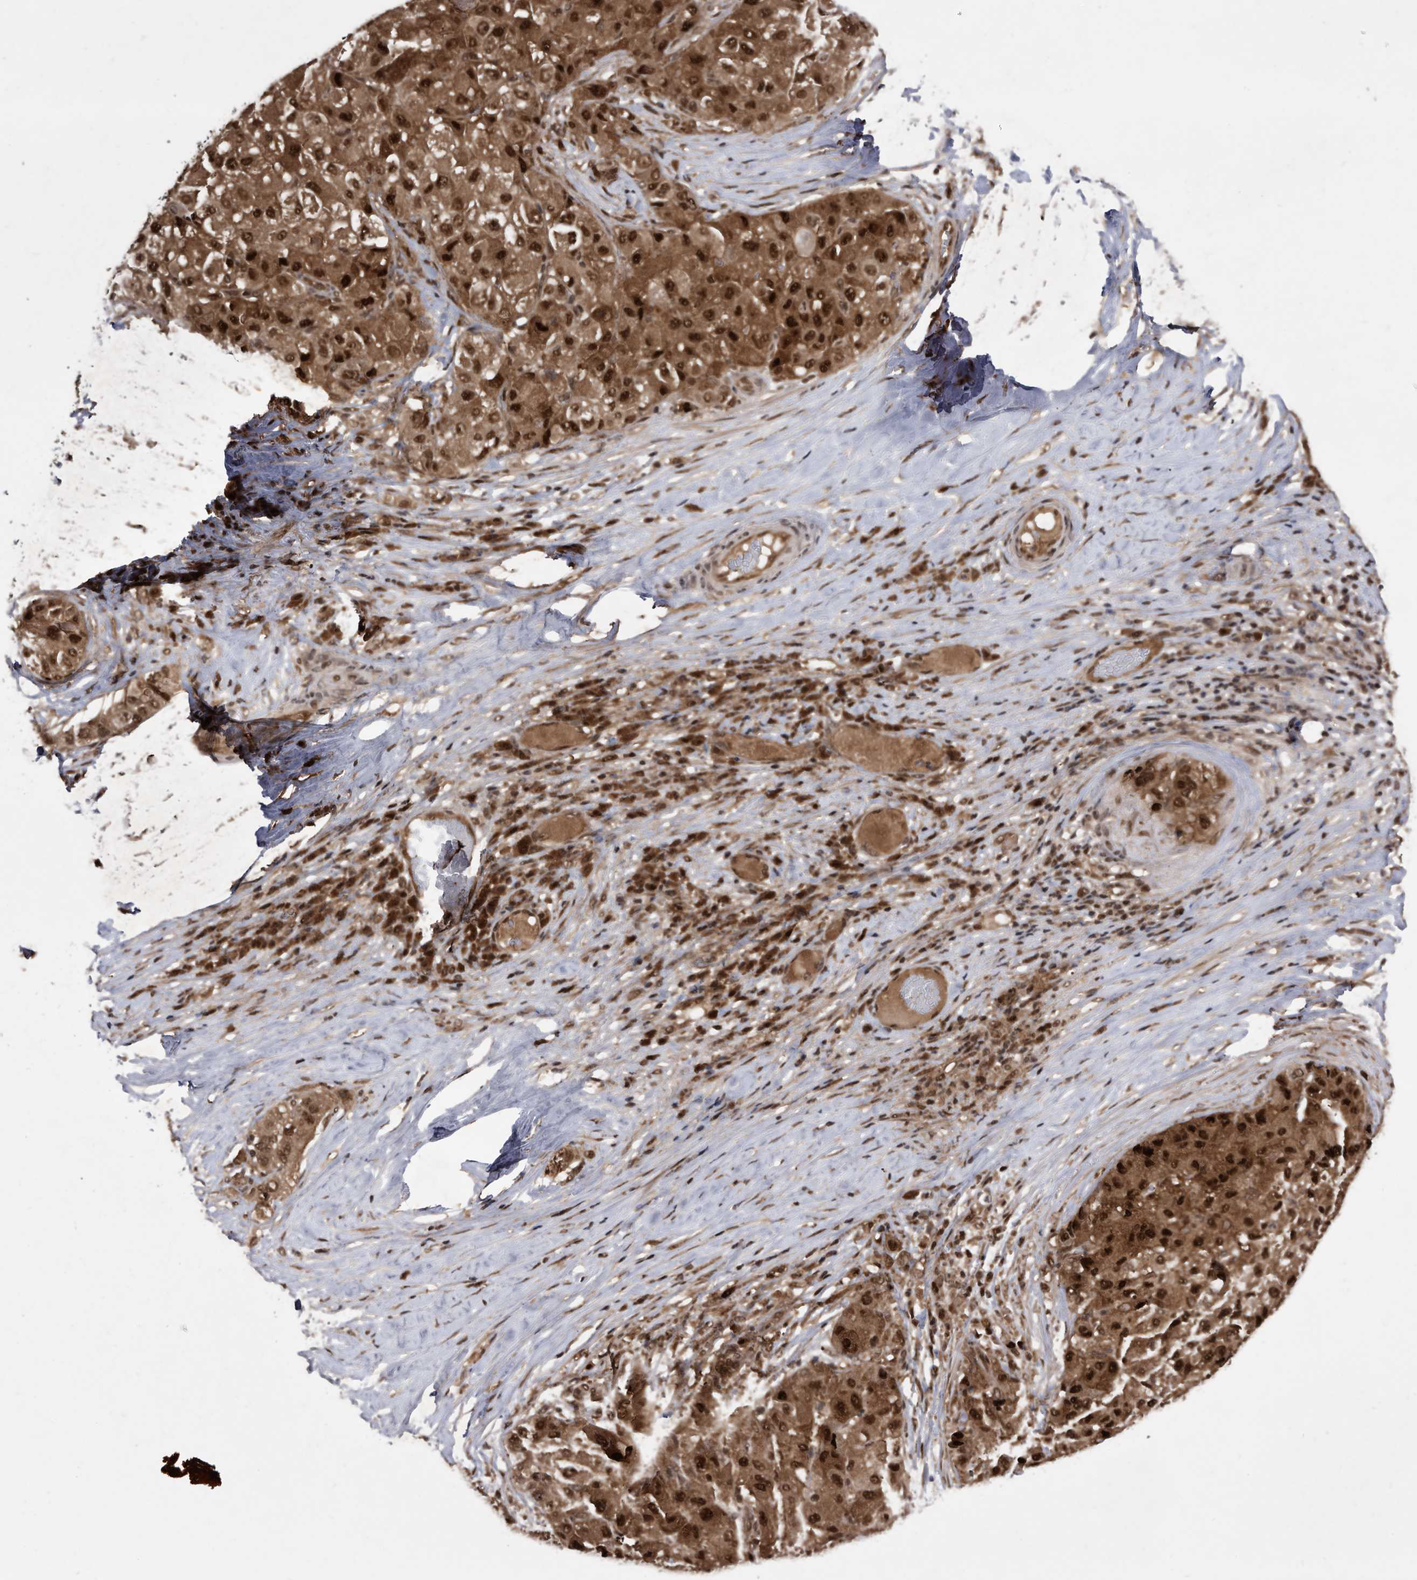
{"staining": {"intensity": "strong", "quantity": ">75%", "location": "cytoplasmic/membranous,nuclear"}, "tissue": "liver cancer", "cell_type": "Tumor cells", "image_type": "cancer", "snomed": [{"axis": "morphology", "description": "Carcinoma, Hepatocellular, NOS"}, {"axis": "topography", "description": "Liver"}], "caption": "Brown immunohistochemical staining in liver cancer (hepatocellular carcinoma) shows strong cytoplasmic/membranous and nuclear staining in about >75% of tumor cells. Using DAB (brown) and hematoxylin (blue) stains, captured at high magnification using brightfield microscopy.", "gene": "RAD23B", "patient": {"sex": "male", "age": 80}}